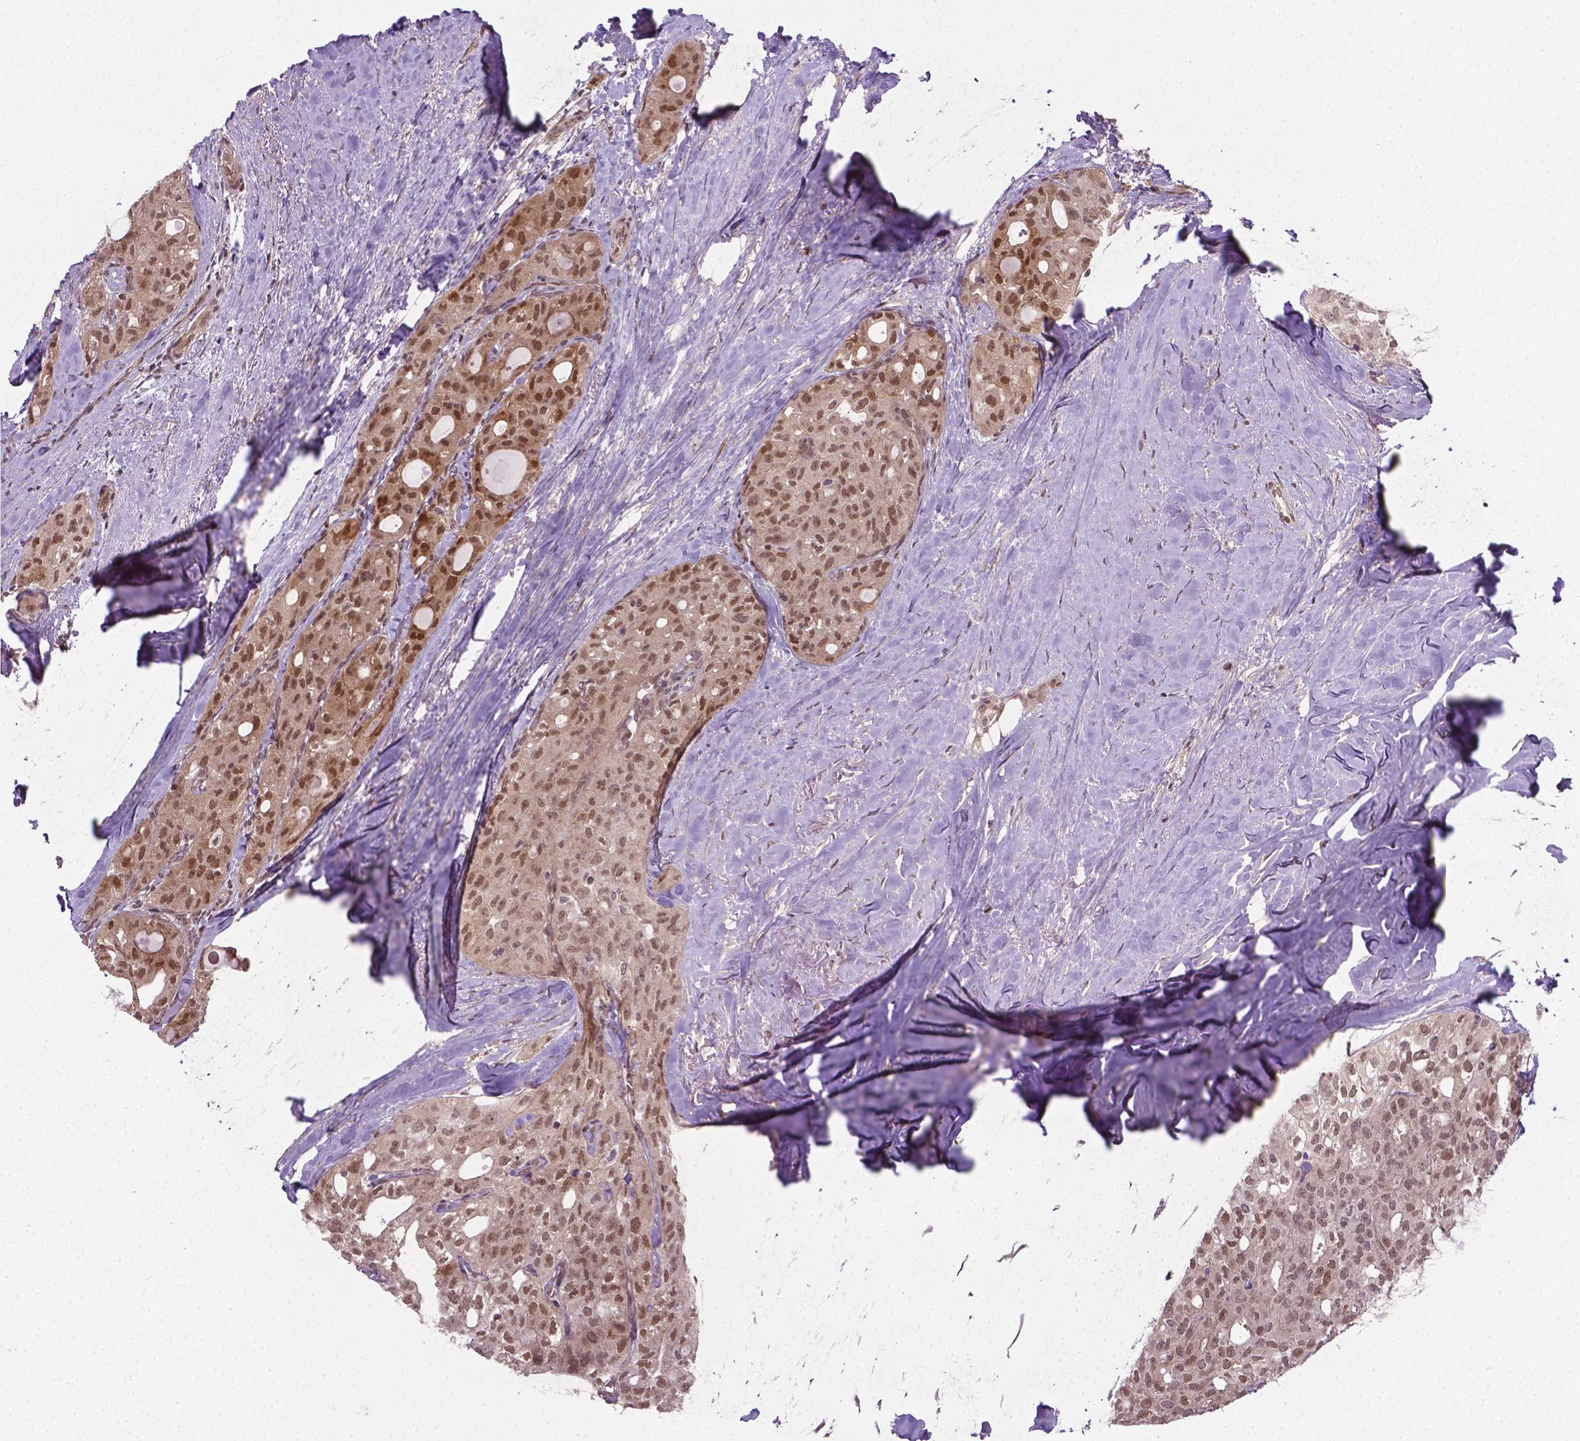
{"staining": {"intensity": "moderate", "quantity": ">75%", "location": "cytoplasmic/membranous,nuclear"}, "tissue": "thyroid cancer", "cell_type": "Tumor cells", "image_type": "cancer", "snomed": [{"axis": "morphology", "description": "Follicular adenoma carcinoma, NOS"}, {"axis": "topography", "description": "Thyroid gland"}], "caption": "Thyroid cancer was stained to show a protein in brown. There is medium levels of moderate cytoplasmic/membranous and nuclear staining in approximately >75% of tumor cells.", "gene": "ANKRD54", "patient": {"sex": "male", "age": 75}}